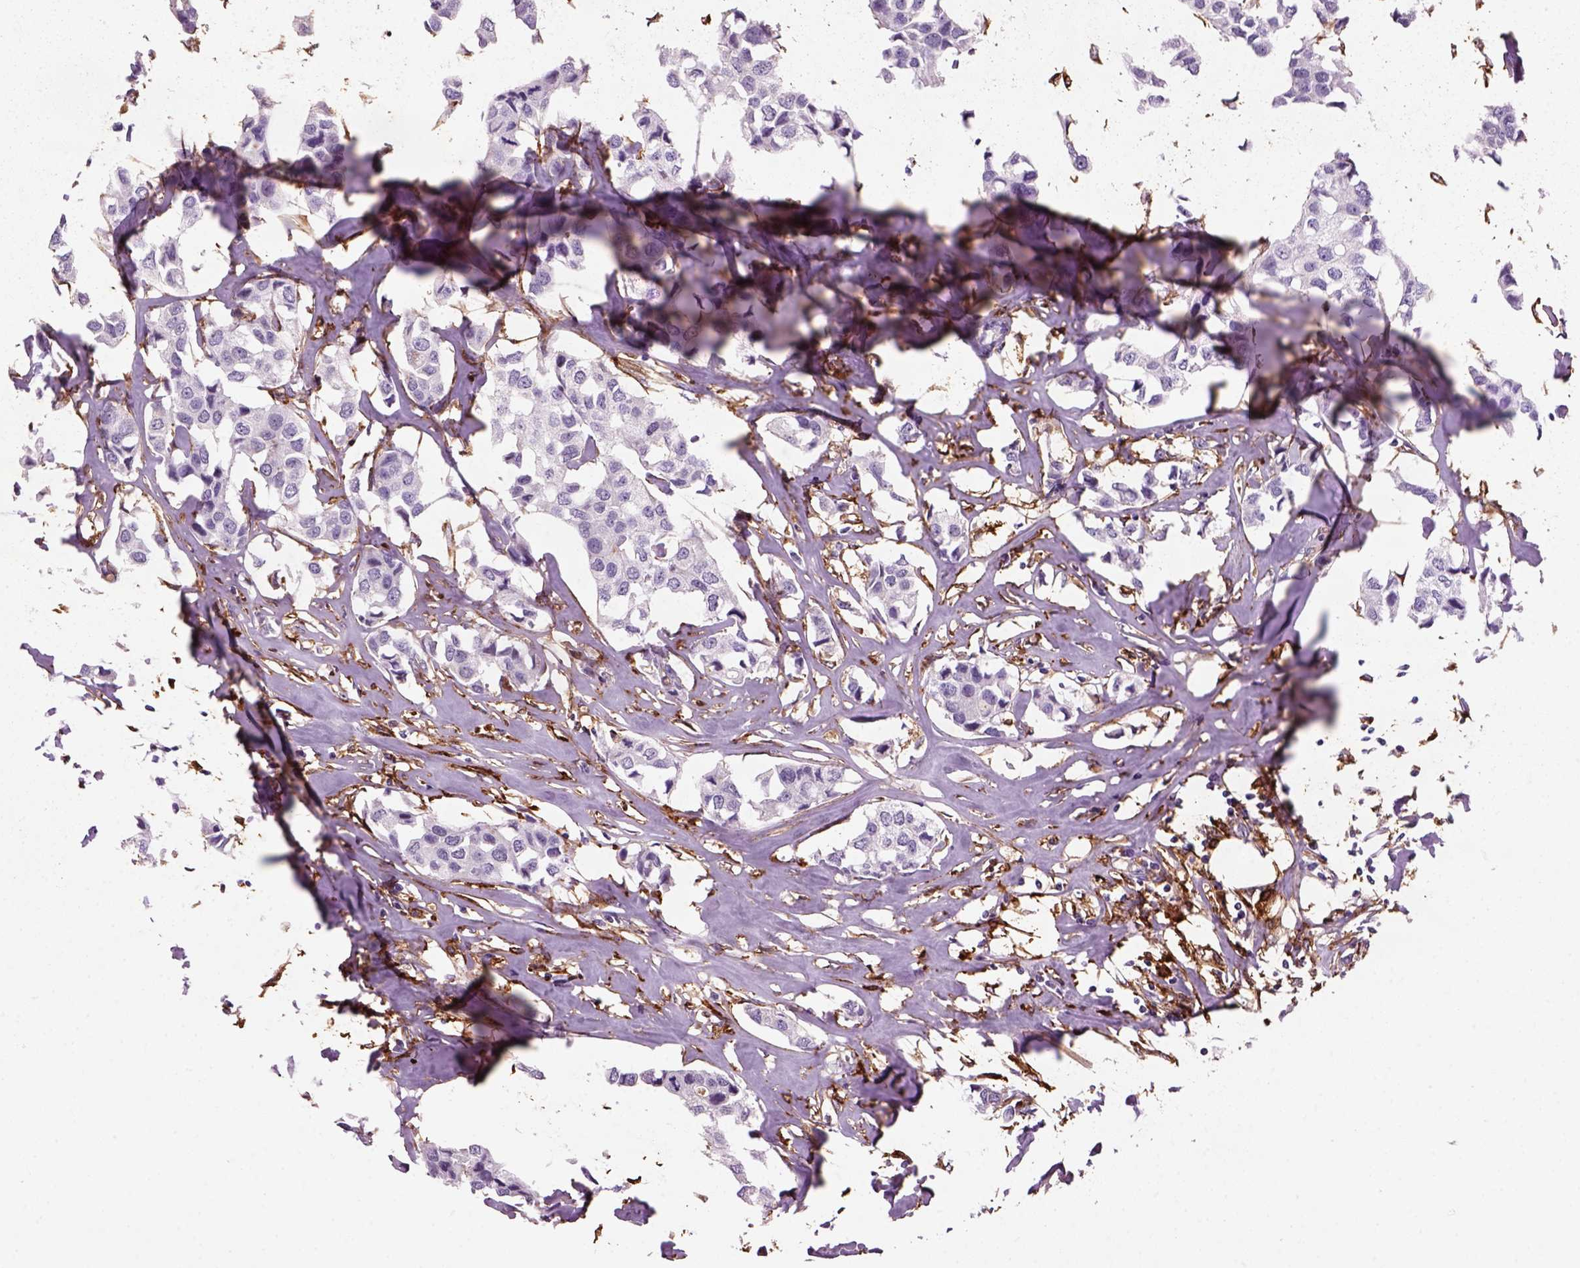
{"staining": {"intensity": "negative", "quantity": "none", "location": "none"}, "tissue": "breast cancer", "cell_type": "Tumor cells", "image_type": "cancer", "snomed": [{"axis": "morphology", "description": "Duct carcinoma"}, {"axis": "topography", "description": "Breast"}], "caption": "Photomicrograph shows no protein positivity in tumor cells of invasive ductal carcinoma (breast) tissue.", "gene": "MARCKS", "patient": {"sex": "female", "age": 80}}